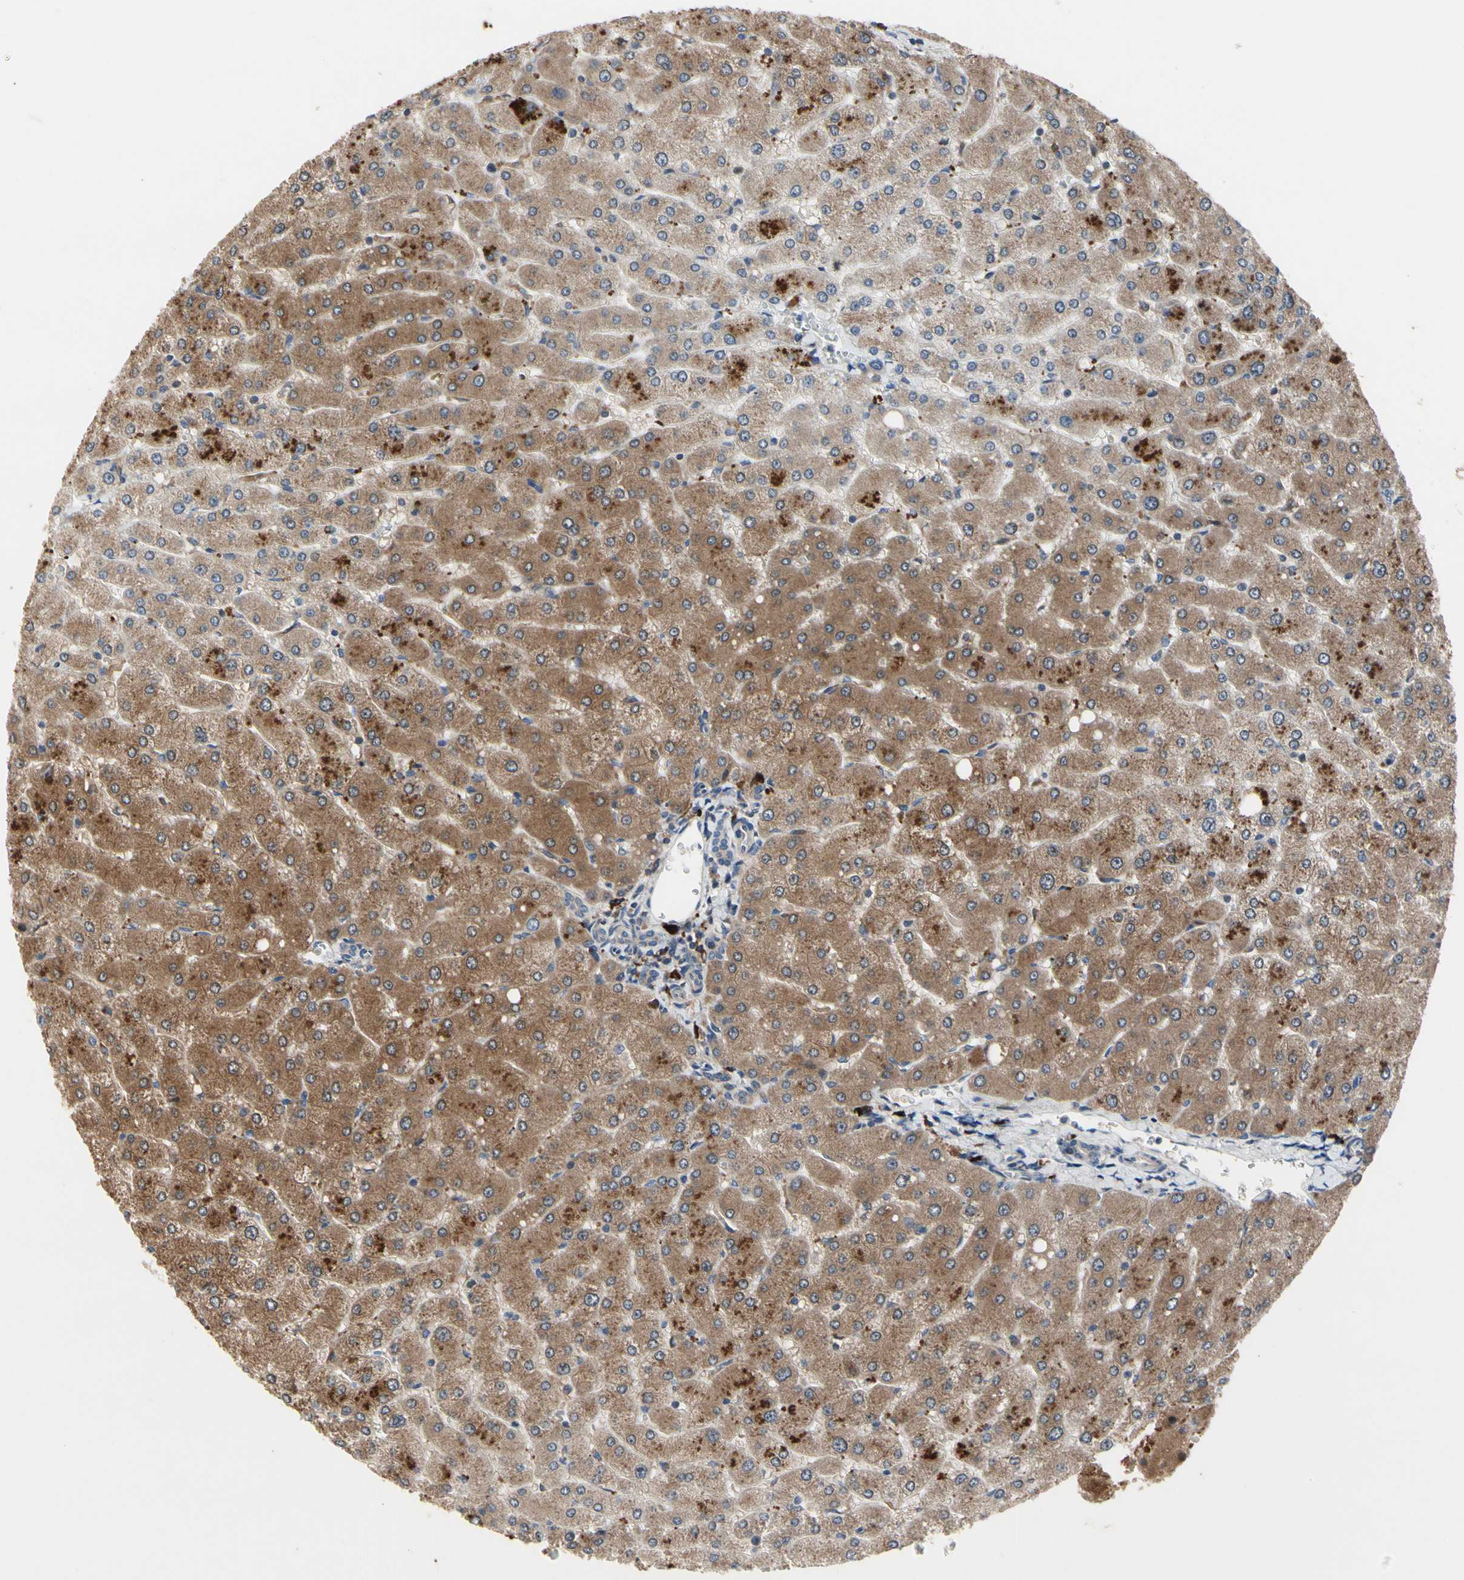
{"staining": {"intensity": "weak", "quantity": ">75%", "location": "cytoplasmic/membranous"}, "tissue": "liver", "cell_type": "Cholangiocytes", "image_type": "normal", "snomed": [{"axis": "morphology", "description": "Normal tissue, NOS"}, {"axis": "topography", "description": "Liver"}], "caption": "Weak cytoplasmic/membranous staining is present in about >75% of cholangiocytes in normal liver. Nuclei are stained in blue.", "gene": "MMEL1", "patient": {"sex": "male", "age": 55}}